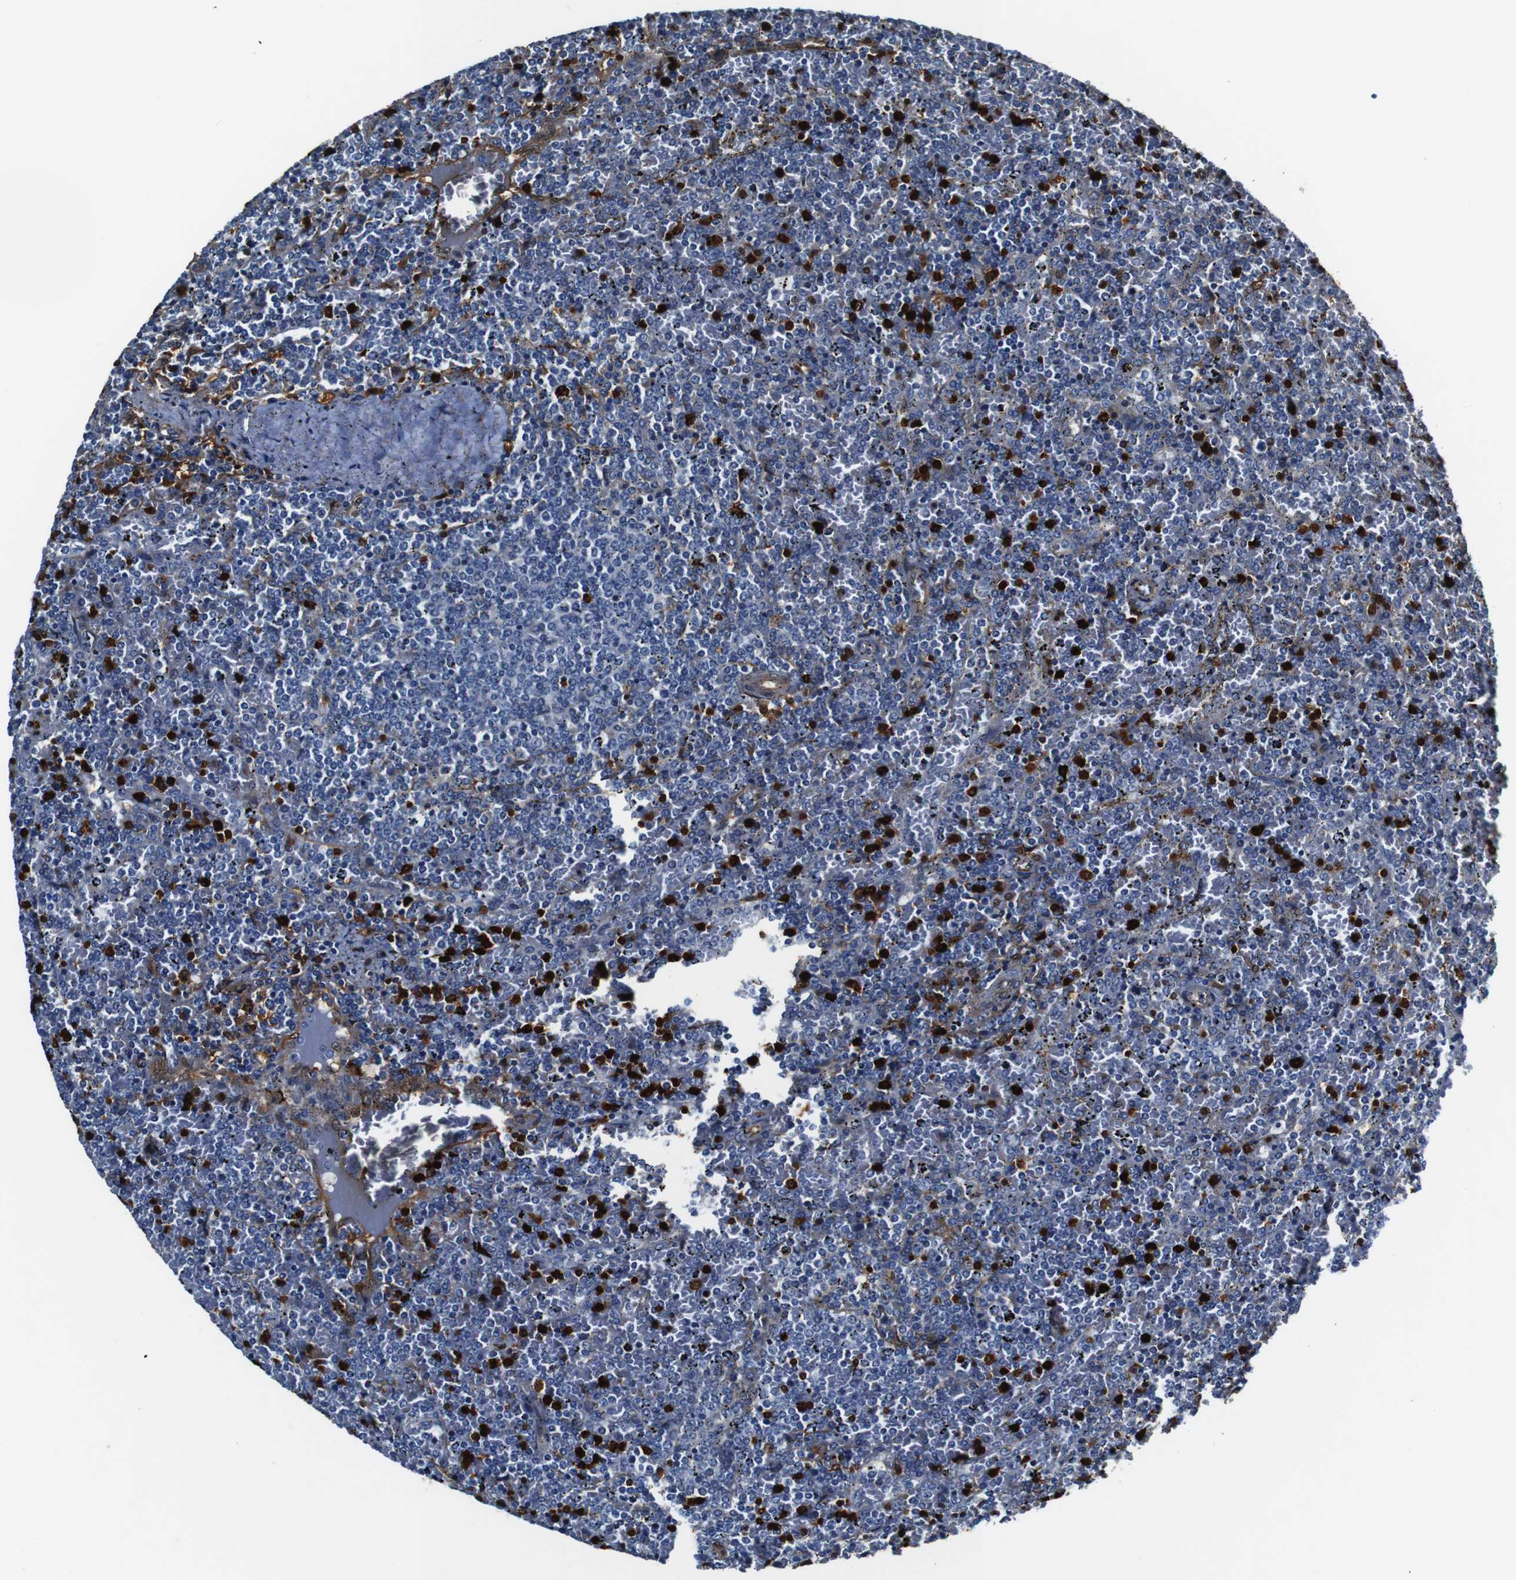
{"staining": {"intensity": "negative", "quantity": "none", "location": "none"}, "tissue": "lymphoma", "cell_type": "Tumor cells", "image_type": "cancer", "snomed": [{"axis": "morphology", "description": "Malignant lymphoma, non-Hodgkin's type, Low grade"}, {"axis": "topography", "description": "Spleen"}], "caption": "An image of malignant lymphoma, non-Hodgkin's type (low-grade) stained for a protein demonstrates no brown staining in tumor cells.", "gene": "ANXA1", "patient": {"sex": "female", "age": 77}}